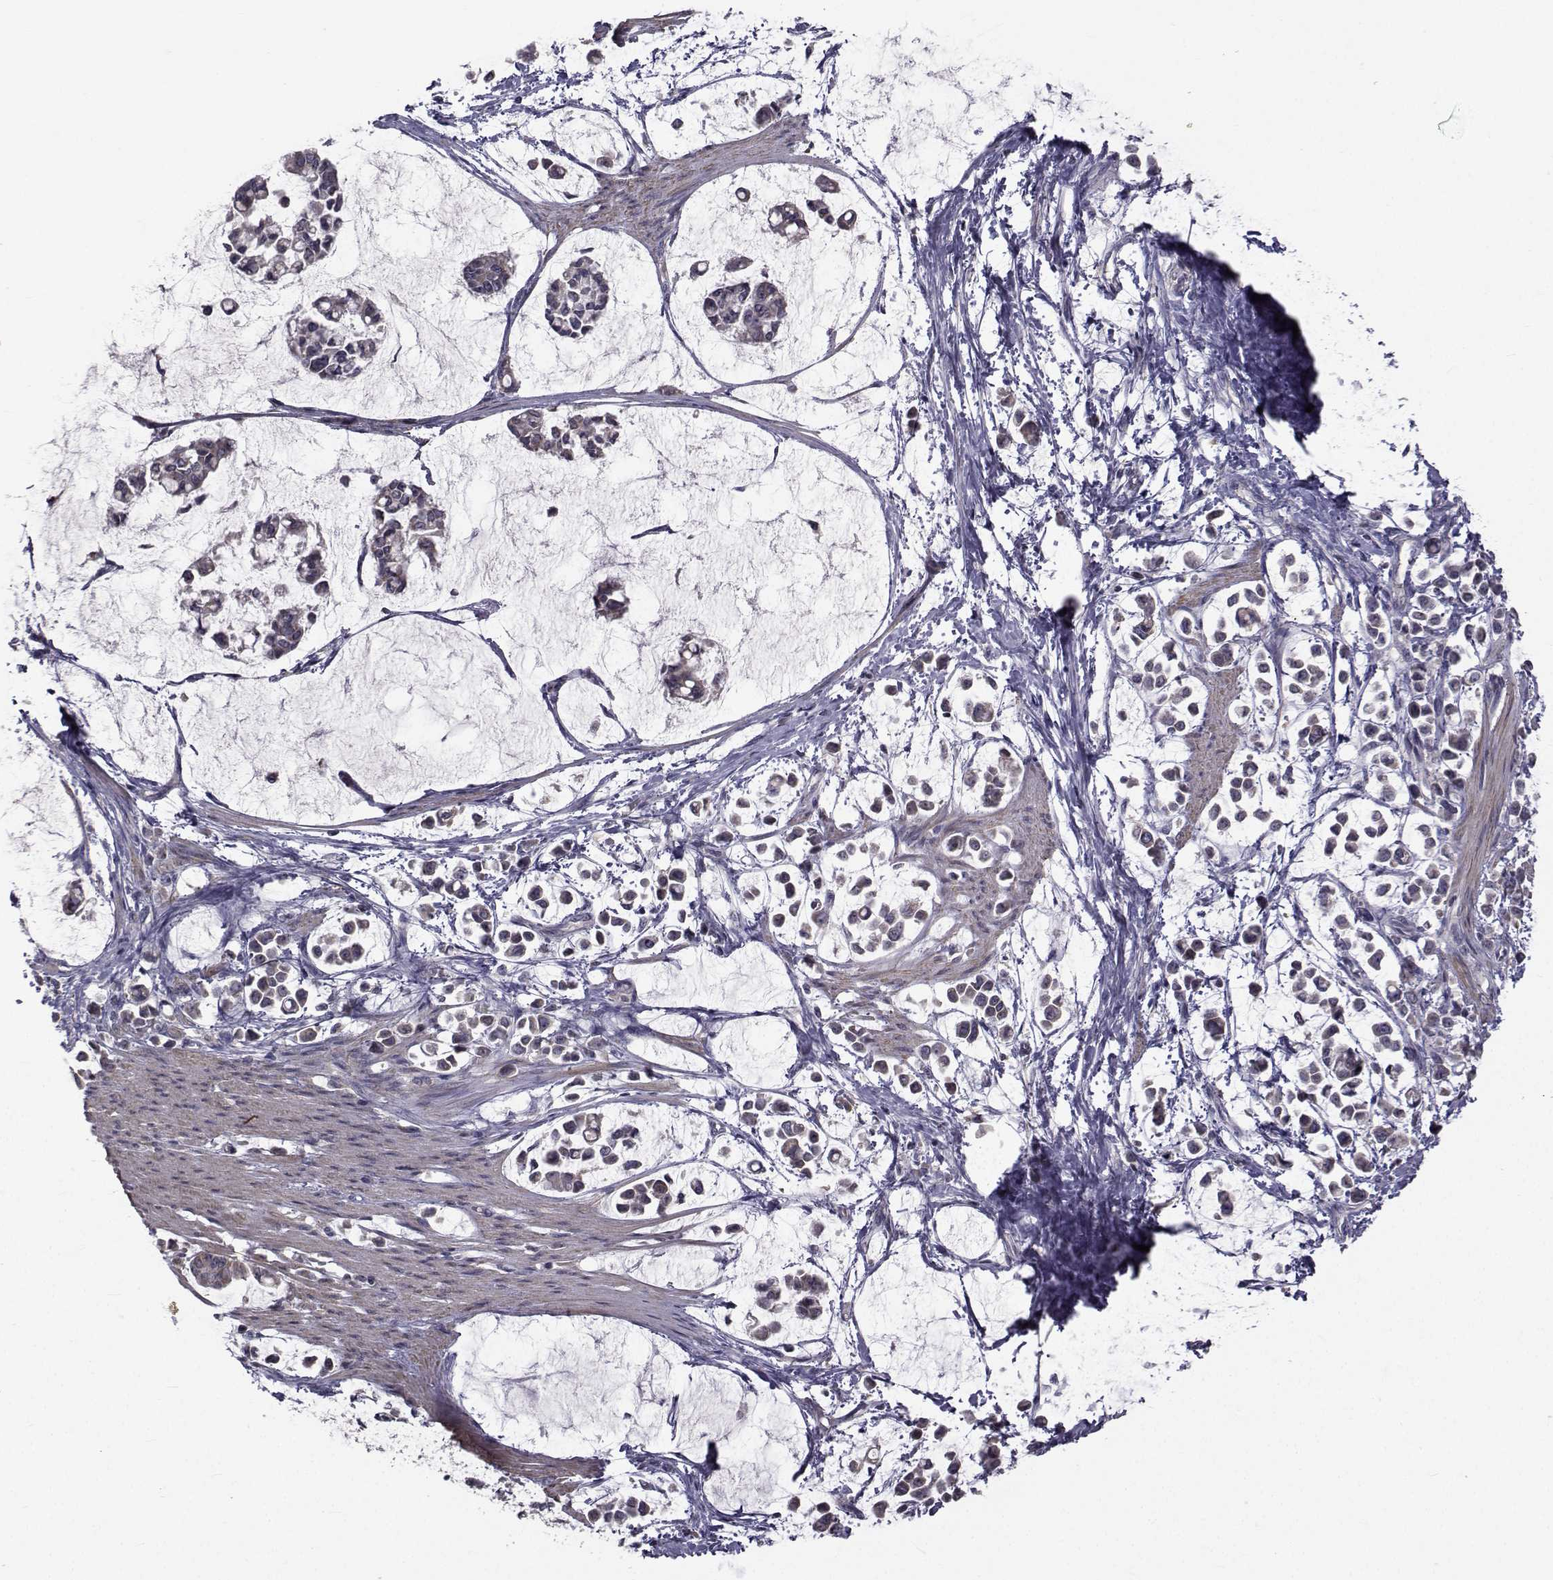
{"staining": {"intensity": "negative", "quantity": "none", "location": "none"}, "tissue": "stomach cancer", "cell_type": "Tumor cells", "image_type": "cancer", "snomed": [{"axis": "morphology", "description": "Adenocarcinoma, NOS"}, {"axis": "topography", "description": "Stomach"}], "caption": "Immunohistochemistry (IHC) image of neoplastic tissue: adenocarcinoma (stomach) stained with DAB (3,3'-diaminobenzidine) shows no significant protein staining in tumor cells.", "gene": "FDXR", "patient": {"sex": "male", "age": 82}}